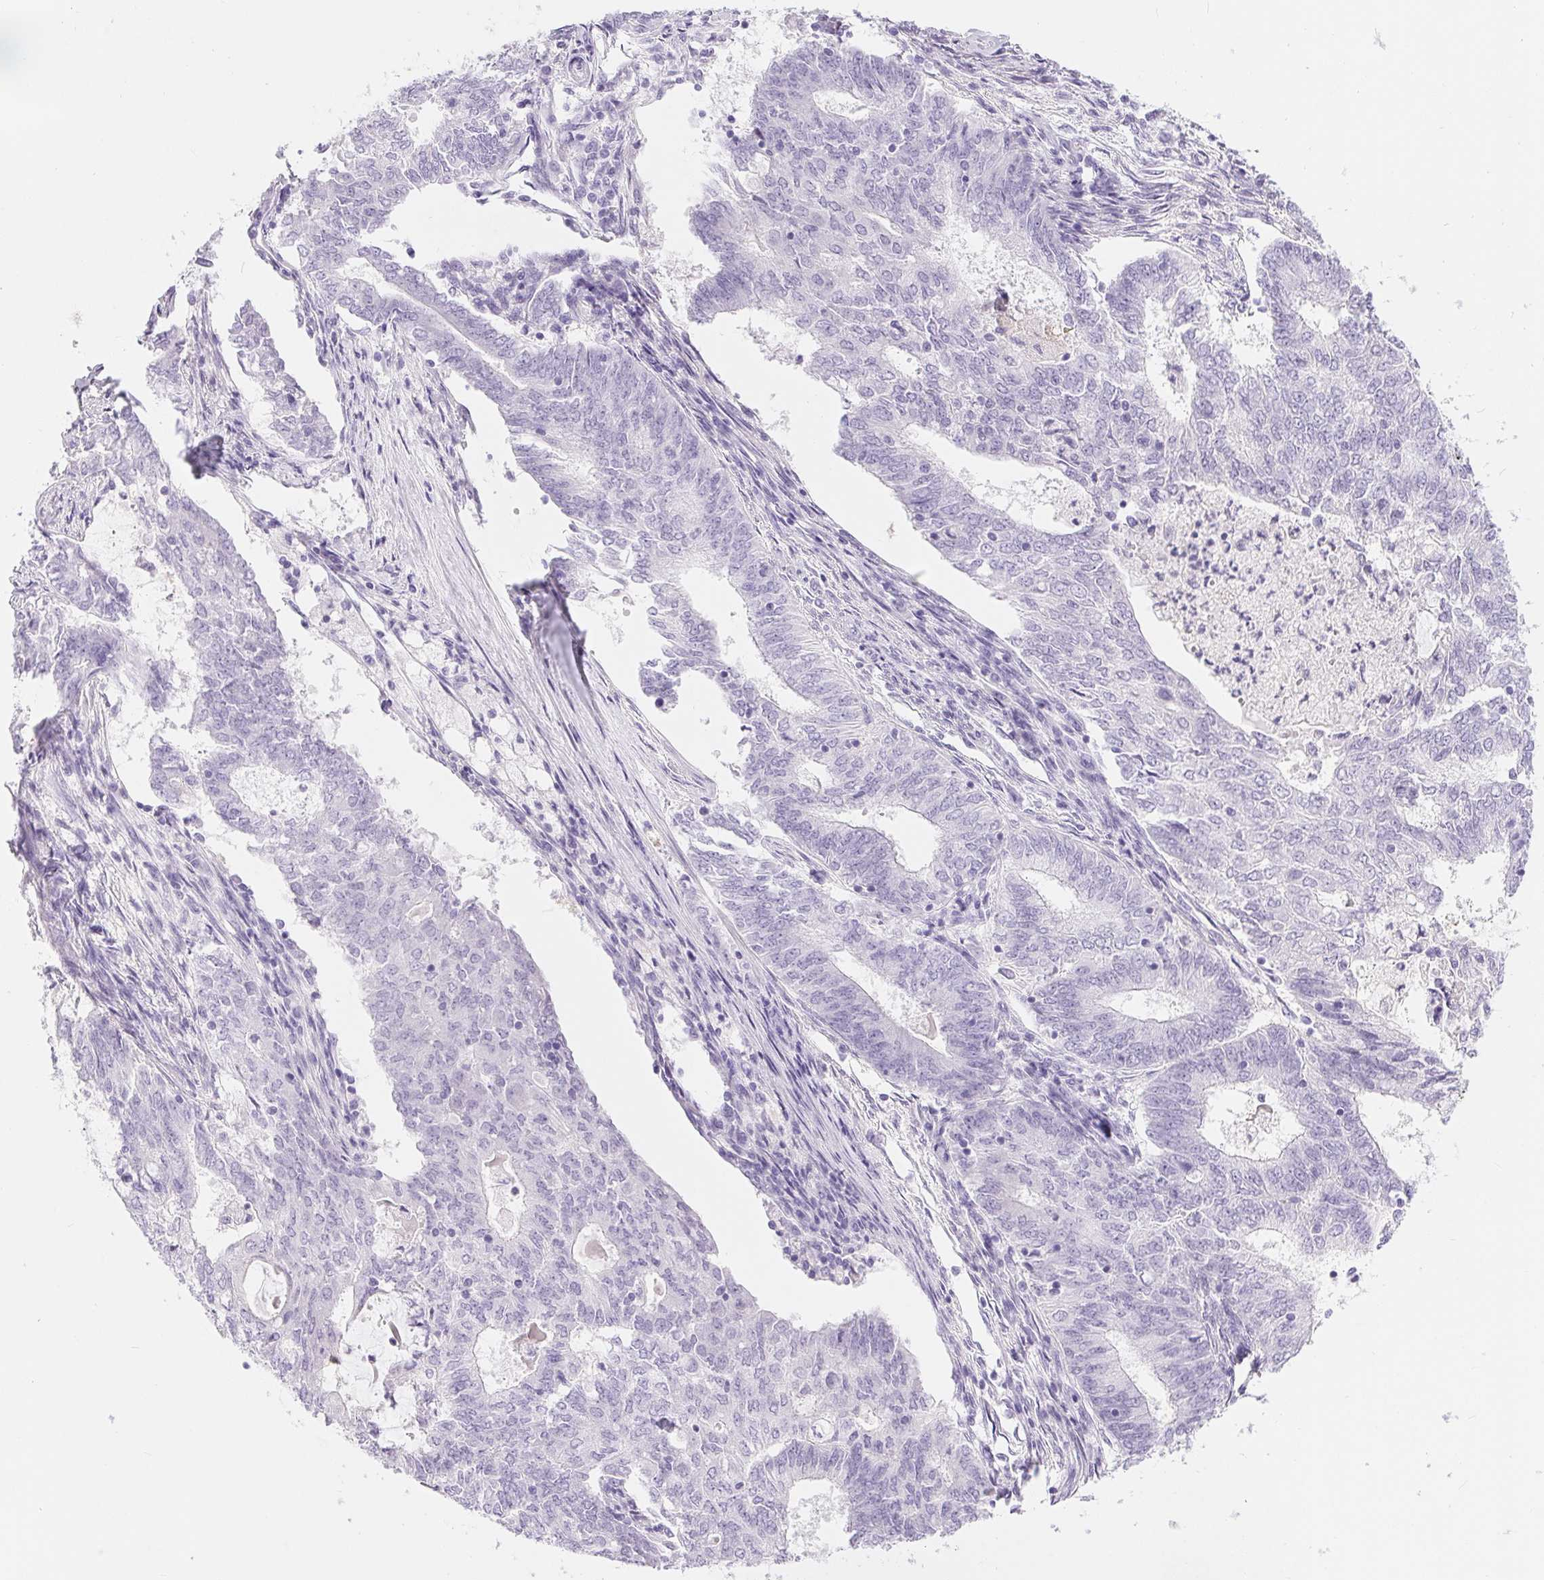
{"staining": {"intensity": "negative", "quantity": "none", "location": "none"}, "tissue": "endometrial cancer", "cell_type": "Tumor cells", "image_type": "cancer", "snomed": [{"axis": "morphology", "description": "Adenocarcinoma, NOS"}, {"axis": "topography", "description": "Endometrium"}], "caption": "Immunohistochemical staining of endometrial adenocarcinoma displays no significant positivity in tumor cells.", "gene": "XDH", "patient": {"sex": "female", "age": 62}}